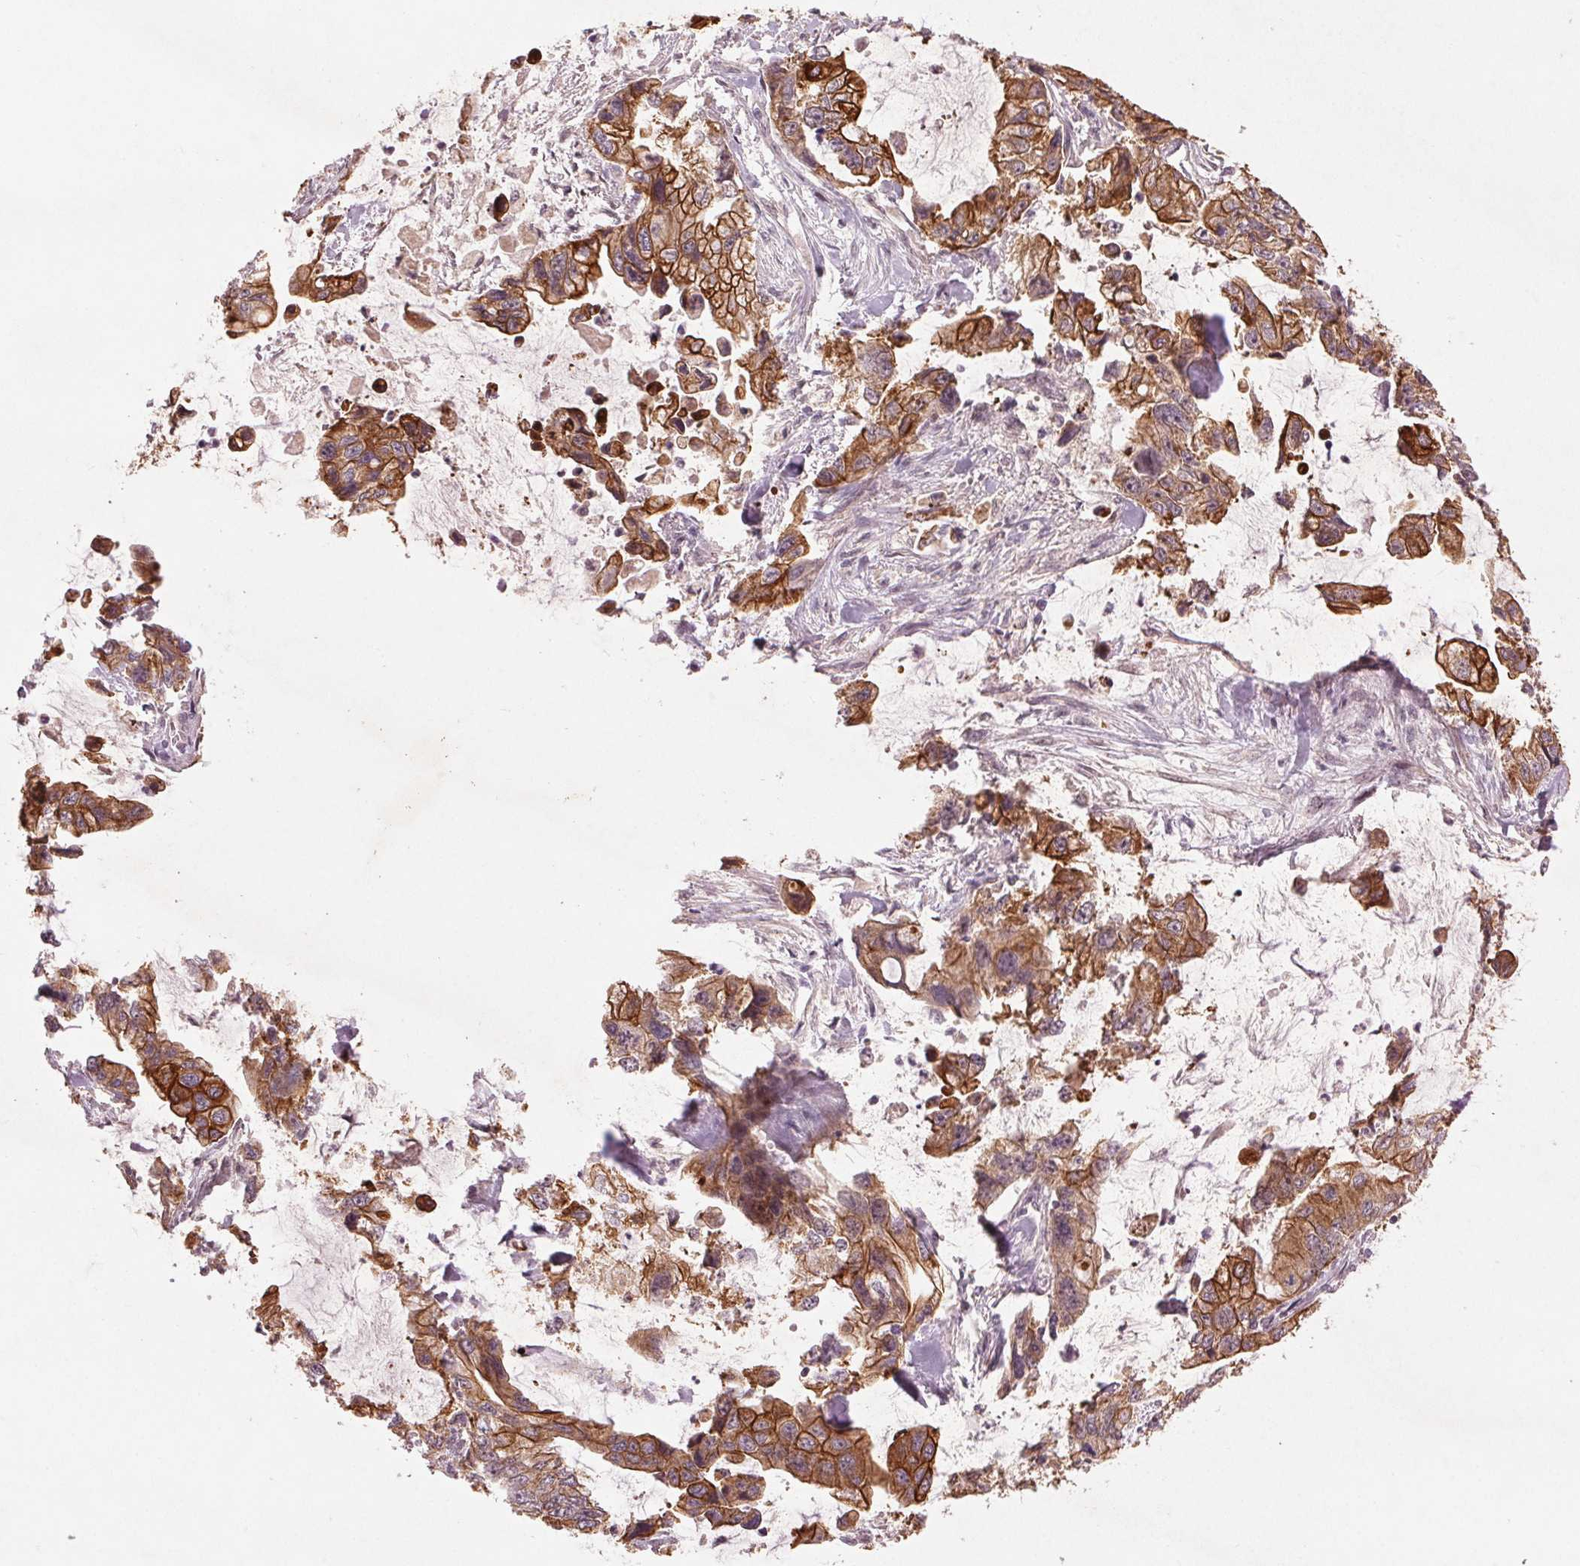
{"staining": {"intensity": "strong", "quantity": ">75%", "location": "cytoplasmic/membranous"}, "tissue": "stomach cancer", "cell_type": "Tumor cells", "image_type": "cancer", "snomed": [{"axis": "morphology", "description": "Adenocarcinoma, NOS"}, {"axis": "topography", "description": "Pancreas"}, {"axis": "topography", "description": "Stomach, upper"}, {"axis": "topography", "description": "Stomach"}], "caption": "Immunohistochemical staining of human stomach adenocarcinoma shows high levels of strong cytoplasmic/membranous staining in about >75% of tumor cells. (DAB (3,3'-diaminobenzidine) = brown stain, brightfield microscopy at high magnification).", "gene": "SMLR1", "patient": {"sex": "male", "age": 77}}